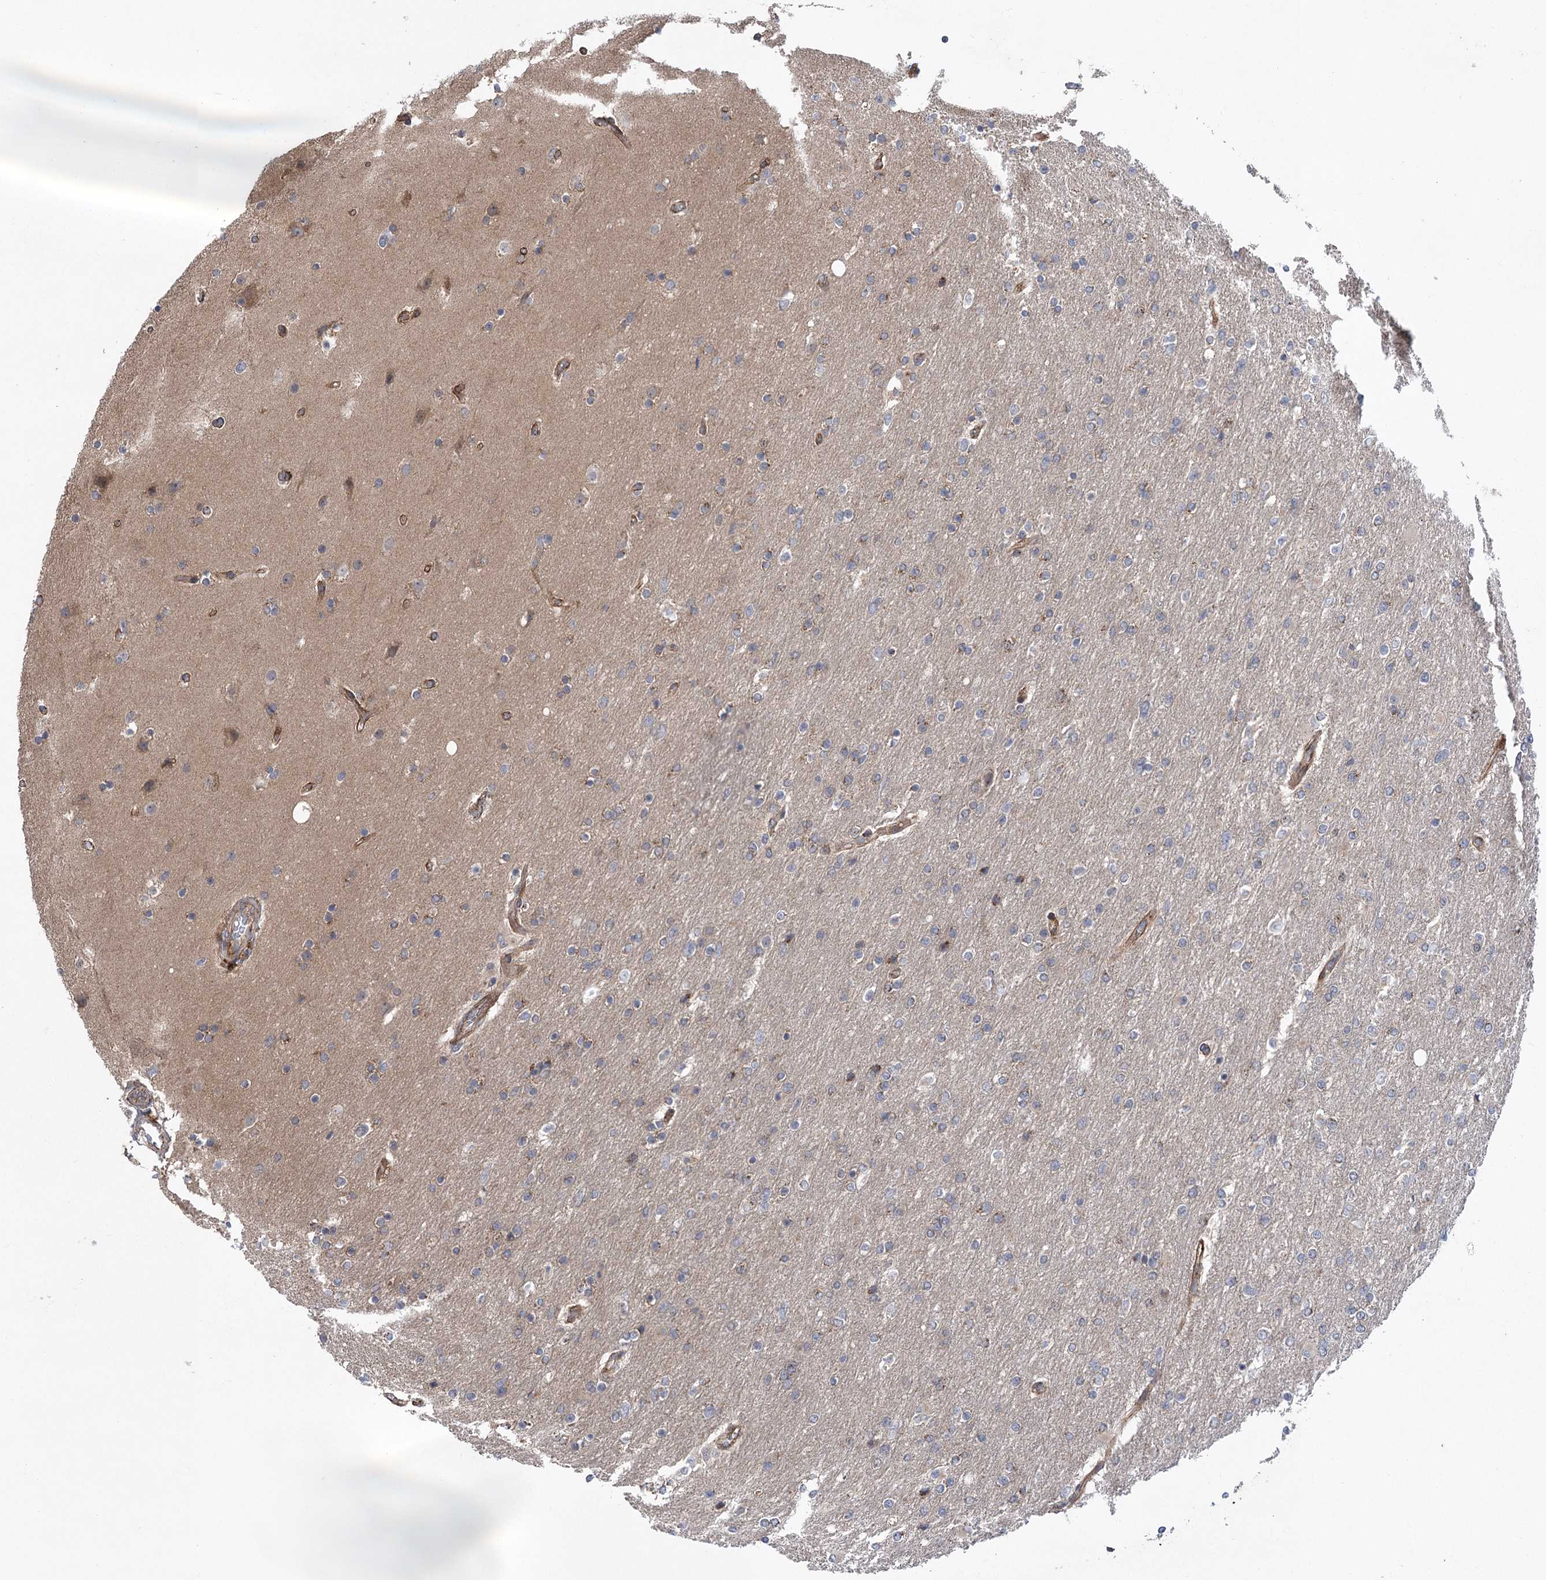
{"staining": {"intensity": "negative", "quantity": "none", "location": "none"}, "tissue": "glioma", "cell_type": "Tumor cells", "image_type": "cancer", "snomed": [{"axis": "morphology", "description": "Glioma, malignant, High grade"}, {"axis": "topography", "description": "Cerebral cortex"}], "caption": "IHC of malignant glioma (high-grade) displays no staining in tumor cells.", "gene": "METTL24", "patient": {"sex": "female", "age": 36}}